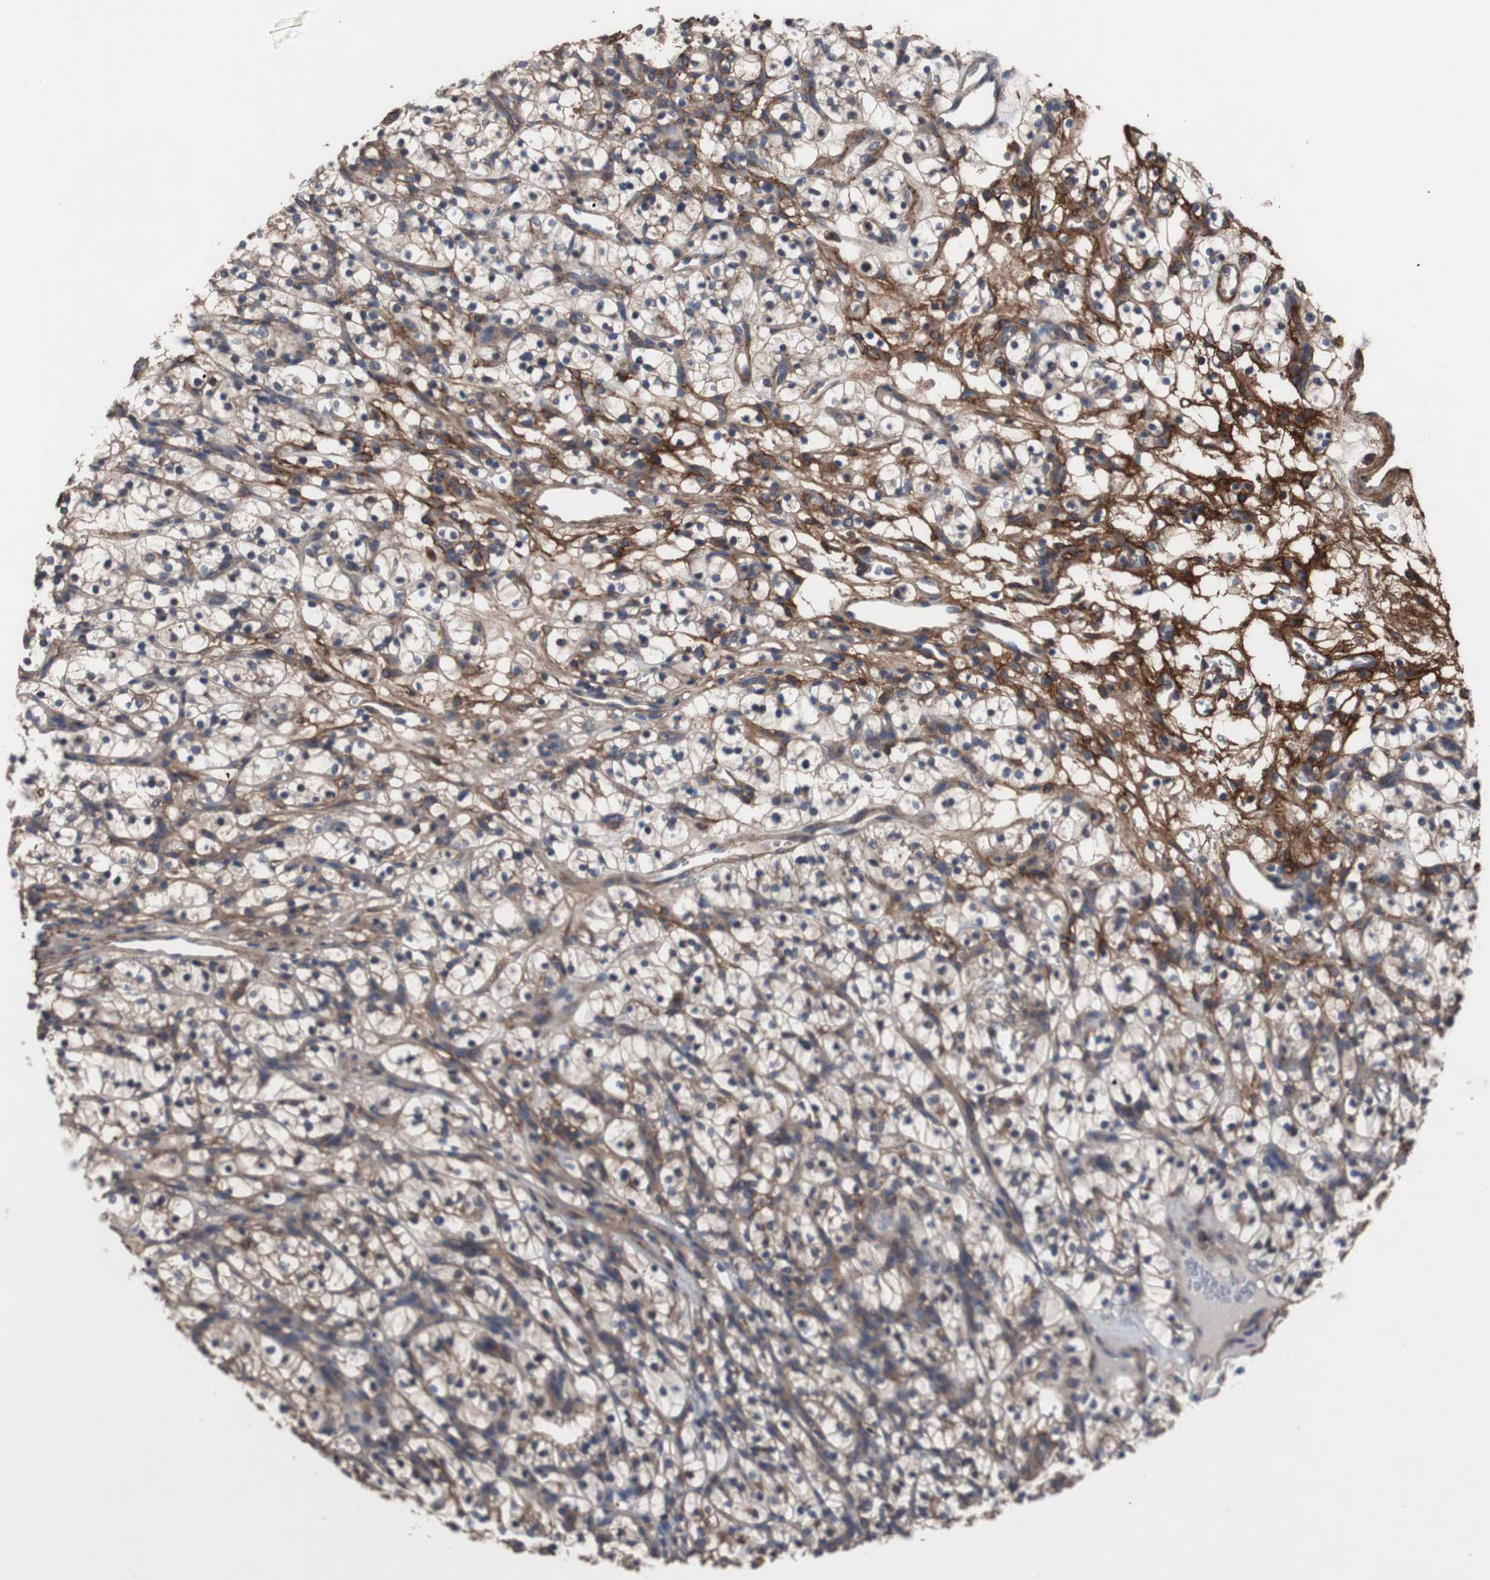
{"staining": {"intensity": "moderate", "quantity": "<25%", "location": "cytoplasmic/membranous"}, "tissue": "renal cancer", "cell_type": "Tumor cells", "image_type": "cancer", "snomed": [{"axis": "morphology", "description": "Adenocarcinoma, NOS"}, {"axis": "topography", "description": "Kidney"}], "caption": "High-magnification brightfield microscopy of renal cancer (adenocarcinoma) stained with DAB (brown) and counterstained with hematoxylin (blue). tumor cells exhibit moderate cytoplasmic/membranous positivity is present in approximately<25% of cells.", "gene": "COL6A2", "patient": {"sex": "female", "age": 57}}